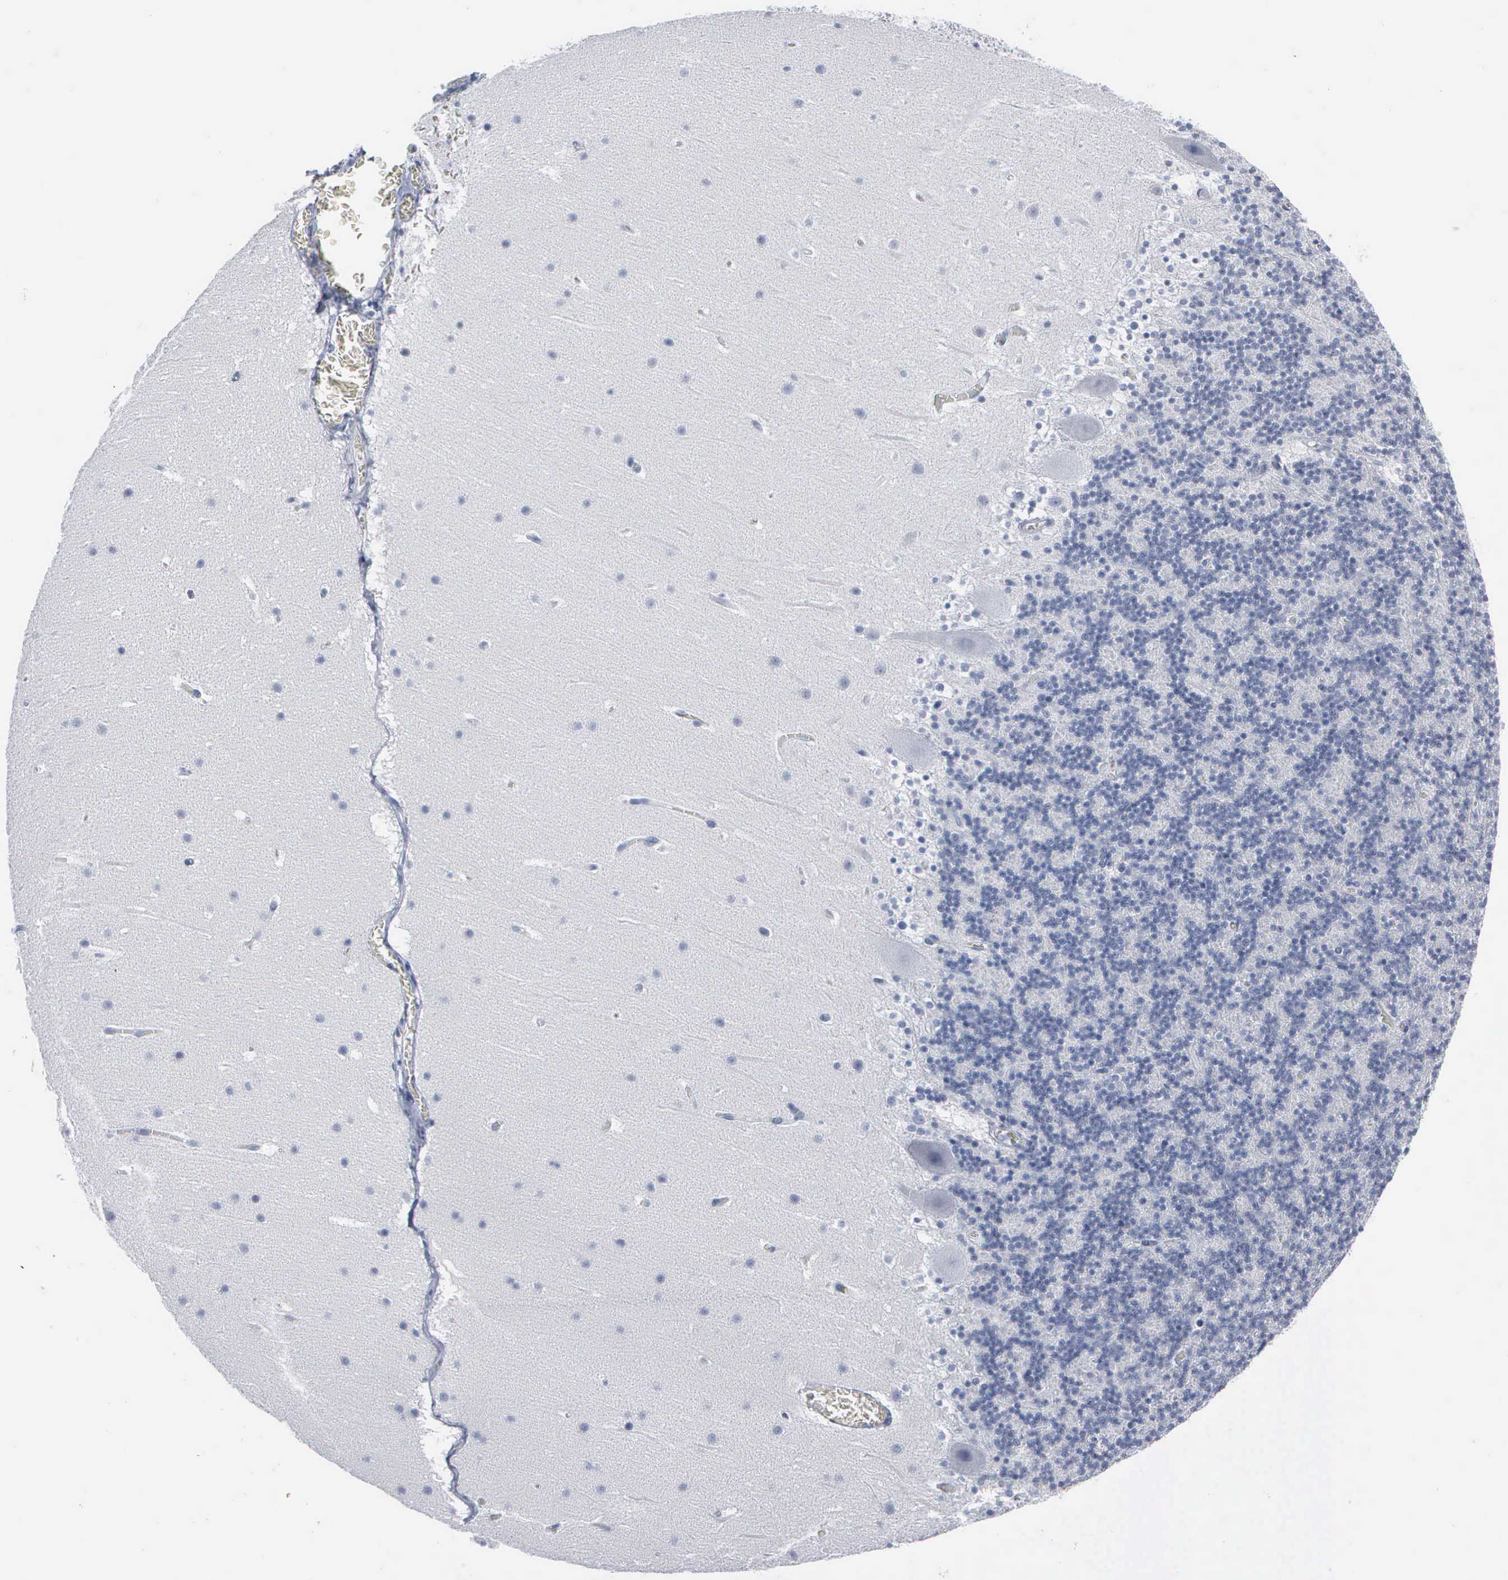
{"staining": {"intensity": "negative", "quantity": "none", "location": "none"}, "tissue": "cerebellum", "cell_type": "Cells in granular layer", "image_type": "normal", "snomed": [{"axis": "morphology", "description": "Normal tissue, NOS"}, {"axis": "topography", "description": "Cerebellum"}], "caption": "This image is of normal cerebellum stained with immunohistochemistry to label a protein in brown with the nuclei are counter-stained blue. There is no expression in cells in granular layer.", "gene": "CCNB1", "patient": {"sex": "male", "age": 45}}